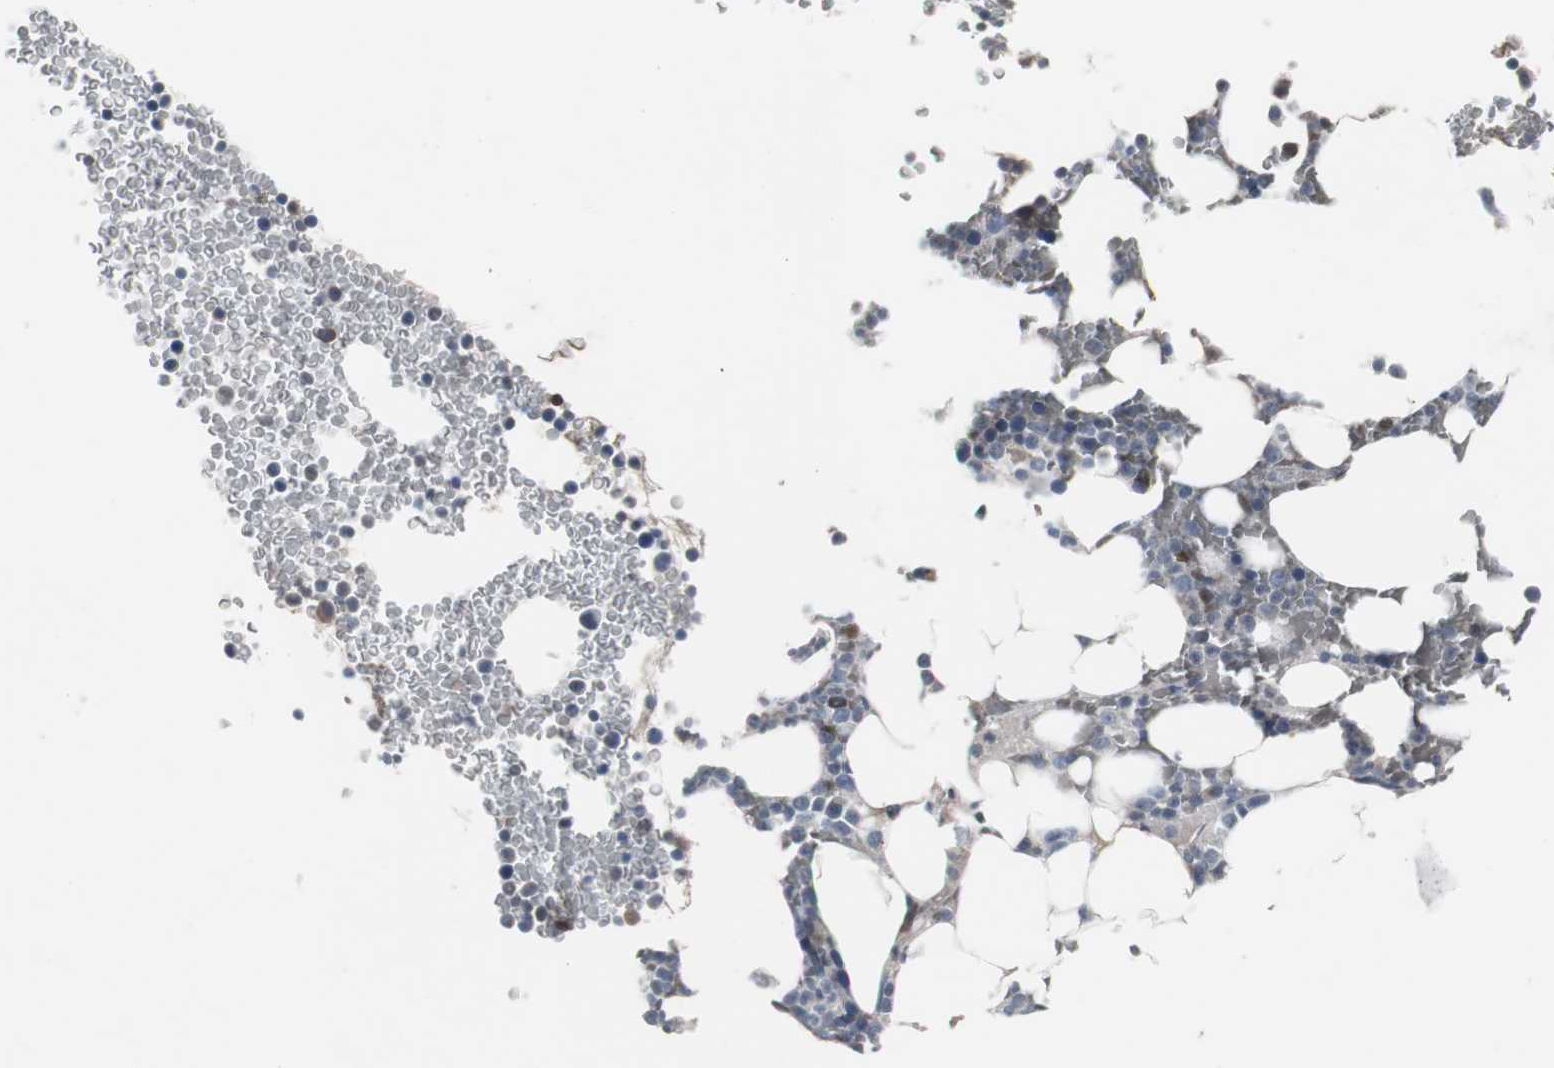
{"staining": {"intensity": "weak", "quantity": "25%-75%", "location": "cytoplasmic/membranous"}, "tissue": "bone marrow", "cell_type": "Hematopoietic cells", "image_type": "normal", "snomed": [{"axis": "morphology", "description": "Normal tissue, NOS"}, {"axis": "topography", "description": "Bone marrow"}], "caption": "Immunohistochemical staining of normal bone marrow shows 25%-75% levels of weak cytoplasmic/membranous protein expression in approximately 25%-75% of hematopoietic cells.", "gene": "ACAA1", "patient": {"sex": "female", "age": 66}}